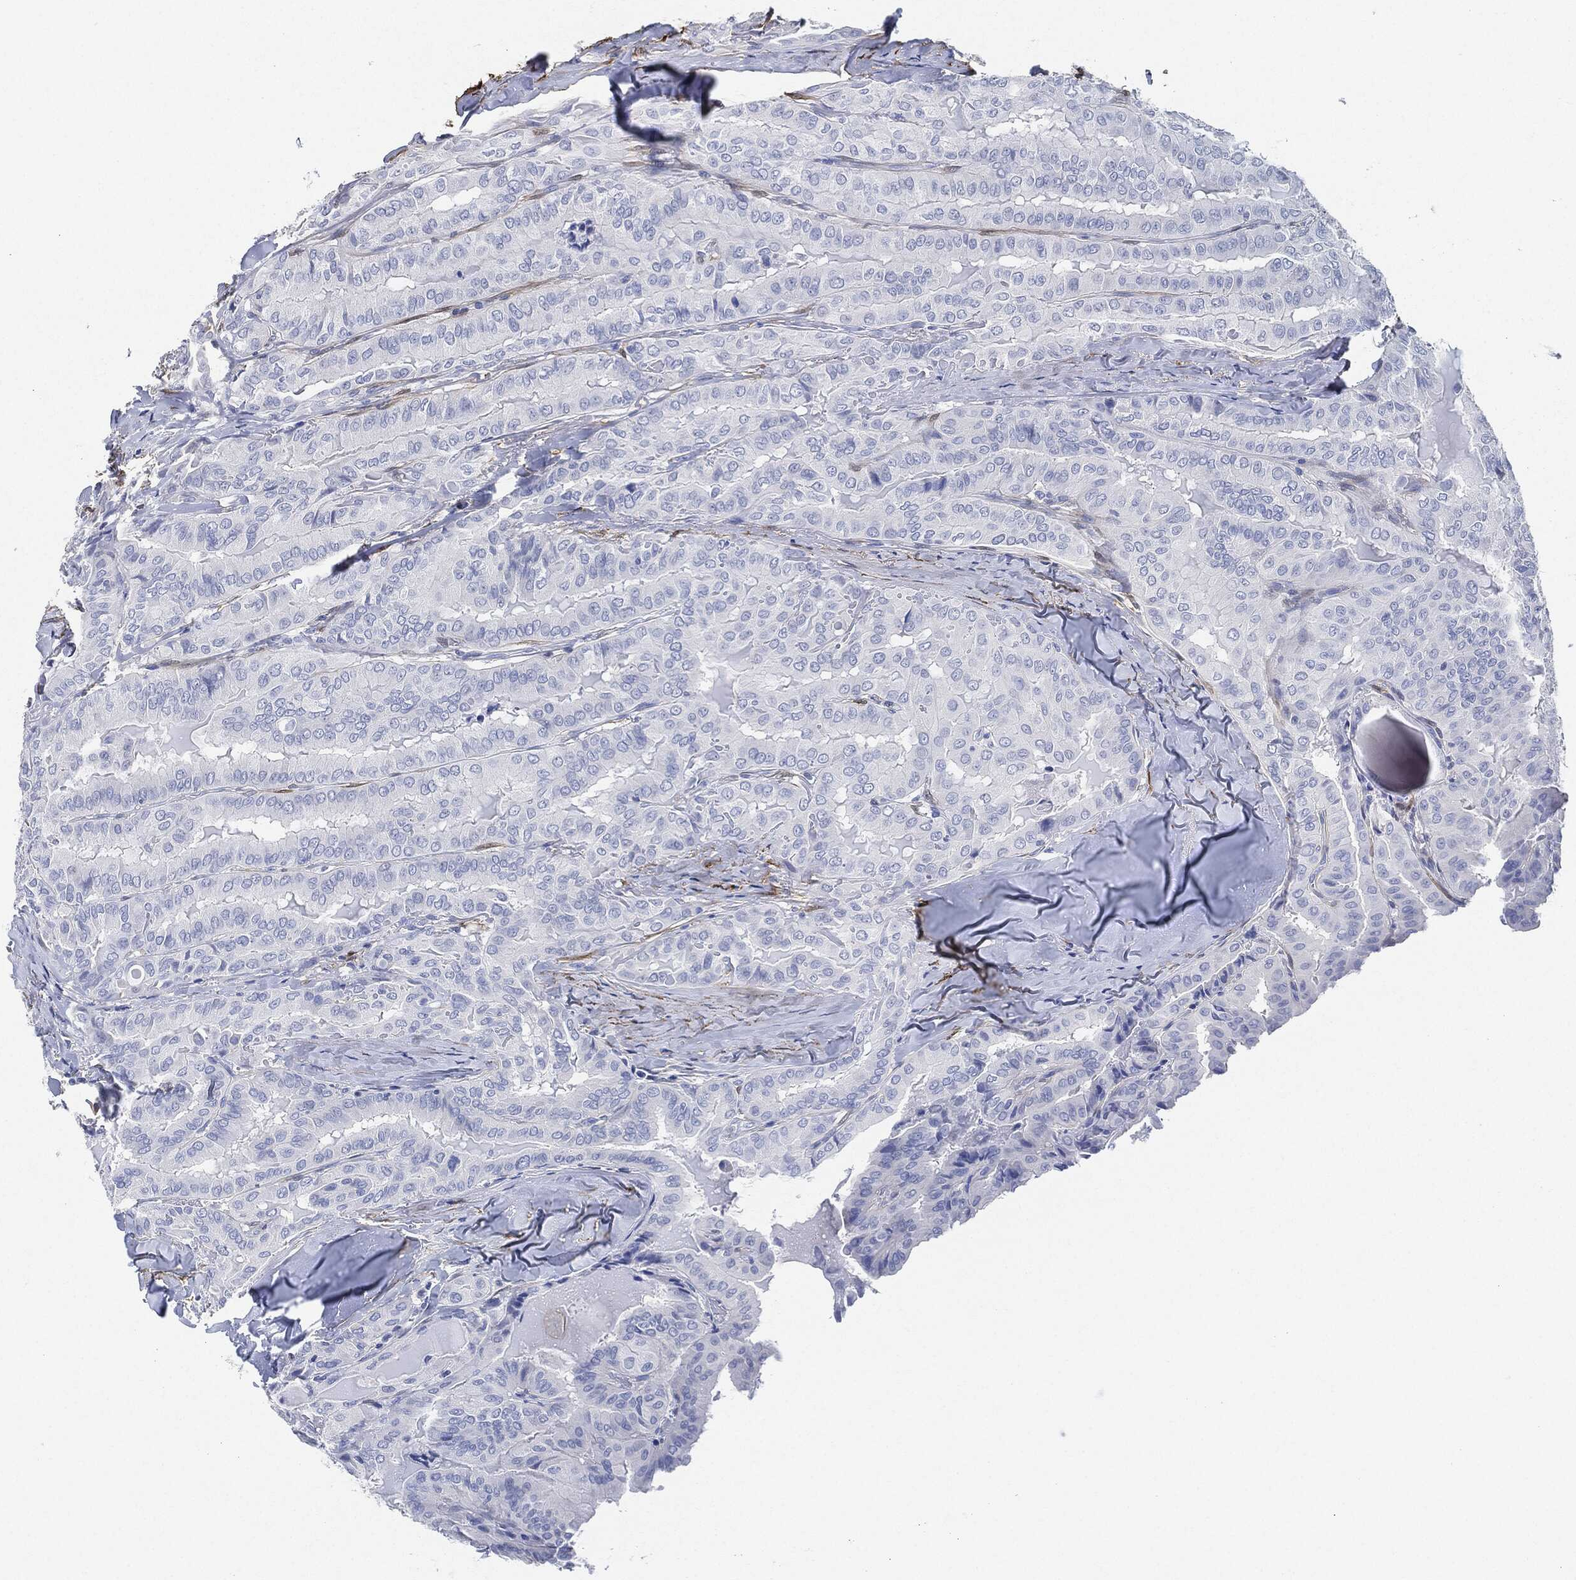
{"staining": {"intensity": "negative", "quantity": "none", "location": "none"}, "tissue": "thyroid cancer", "cell_type": "Tumor cells", "image_type": "cancer", "snomed": [{"axis": "morphology", "description": "Papillary adenocarcinoma, NOS"}, {"axis": "topography", "description": "Thyroid gland"}], "caption": "The micrograph exhibits no significant expression in tumor cells of thyroid cancer (papillary adenocarcinoma). (Immunohistochemistry, brightfield microscopy, high magnification).", "gene": "TAGLN", "patient": {"sex": "female", "age": 68}}